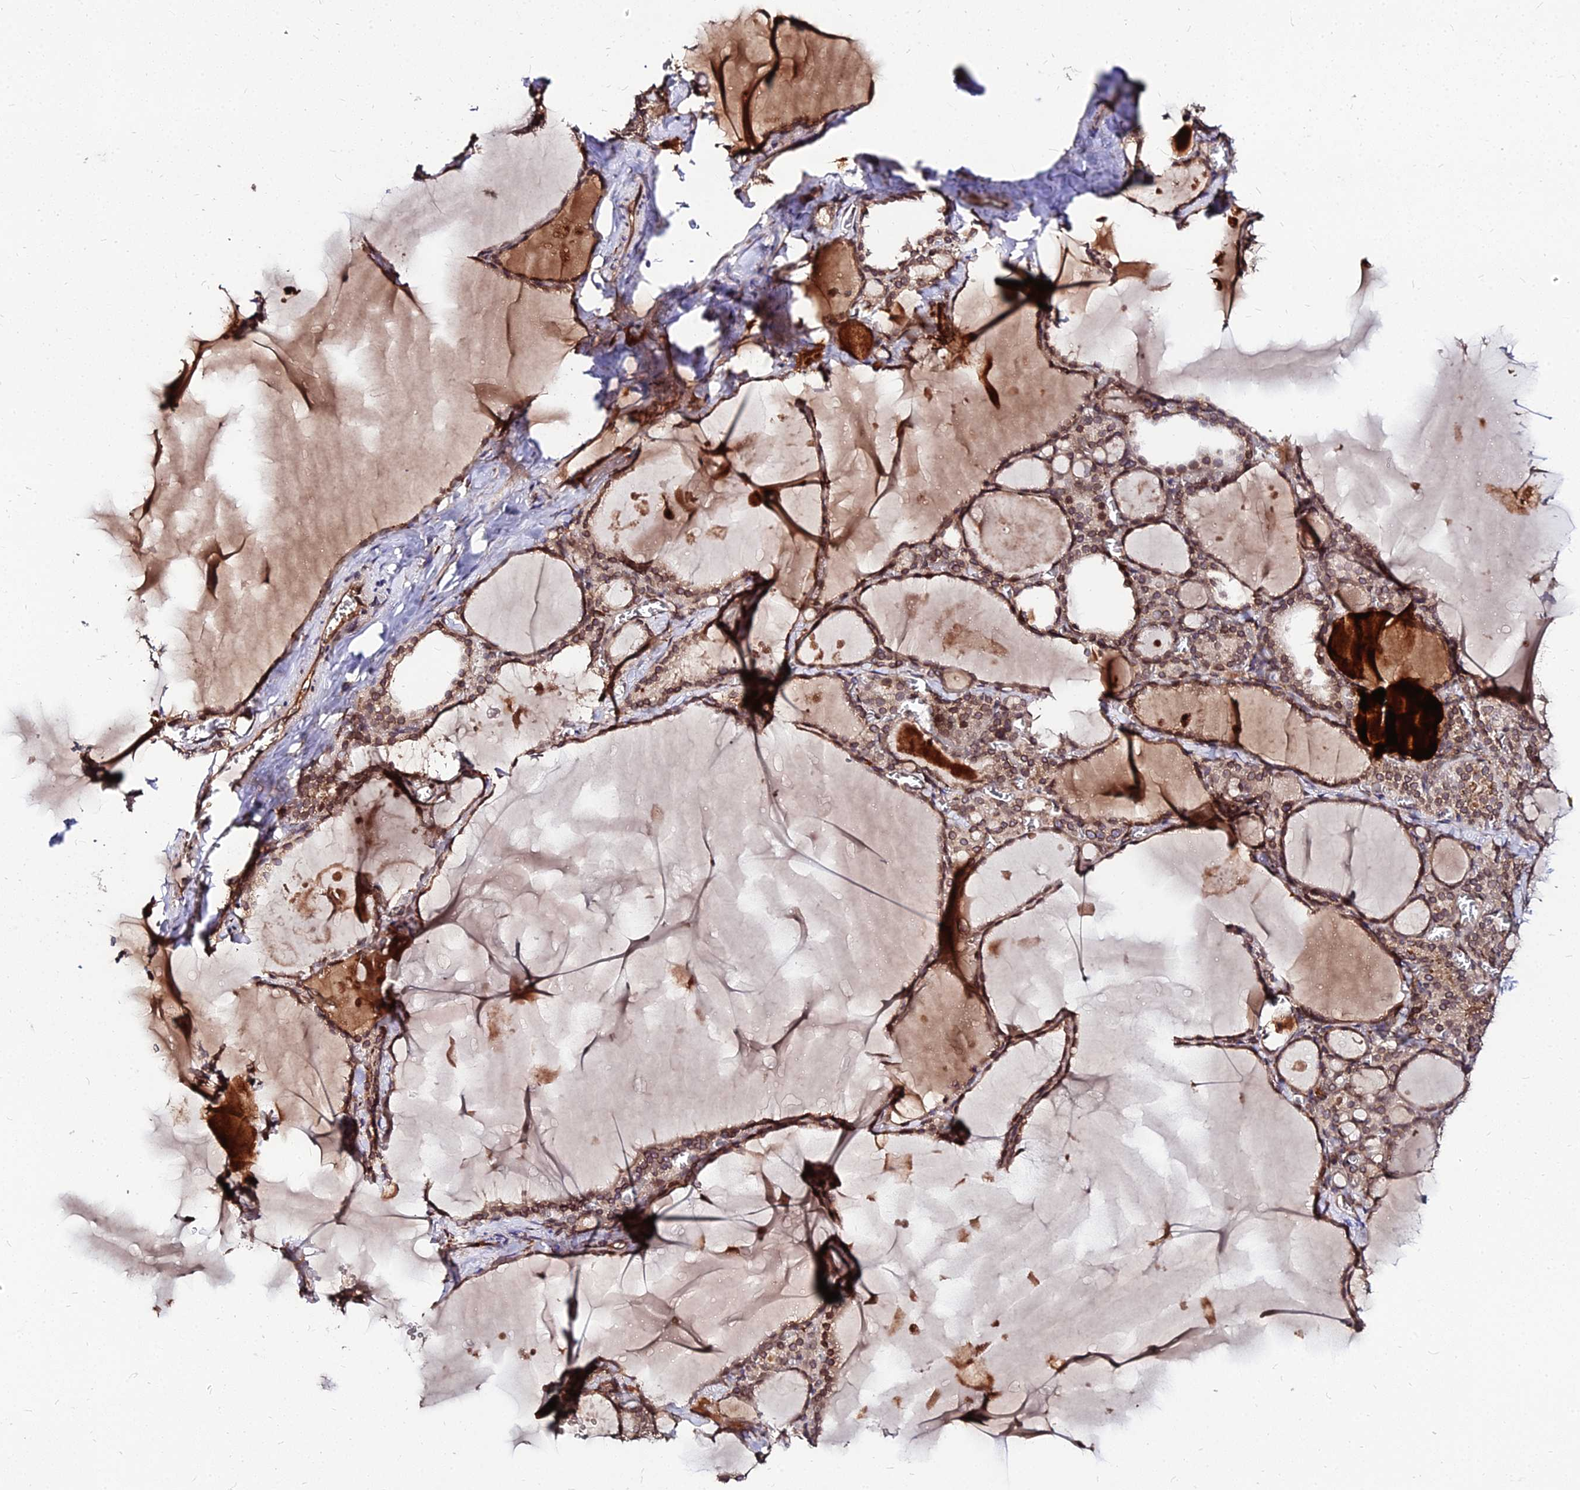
{"staining": {"intensity": "moderate", "quantity": ">75%", "location": "cytoplasmic/membranous,nuclear"}, "tissue": "thyroid gland", "cell_type": "Glandular cells", "image_type": "normal", "snomed": [{"axis": "morphology", "description": "Normal tissue, NOS"}, {"axis": "topography", "description": "Thyroid gland"}], "caption": "Immunohistochemical staining of normal thyroid gland reveals >75% levels of moderate cytoplasmic/membranous,nuclear protein expression in about >75% of glandular cells.", "gene": "PDE4D", "patient": {"sex": "male", "age": 56}}